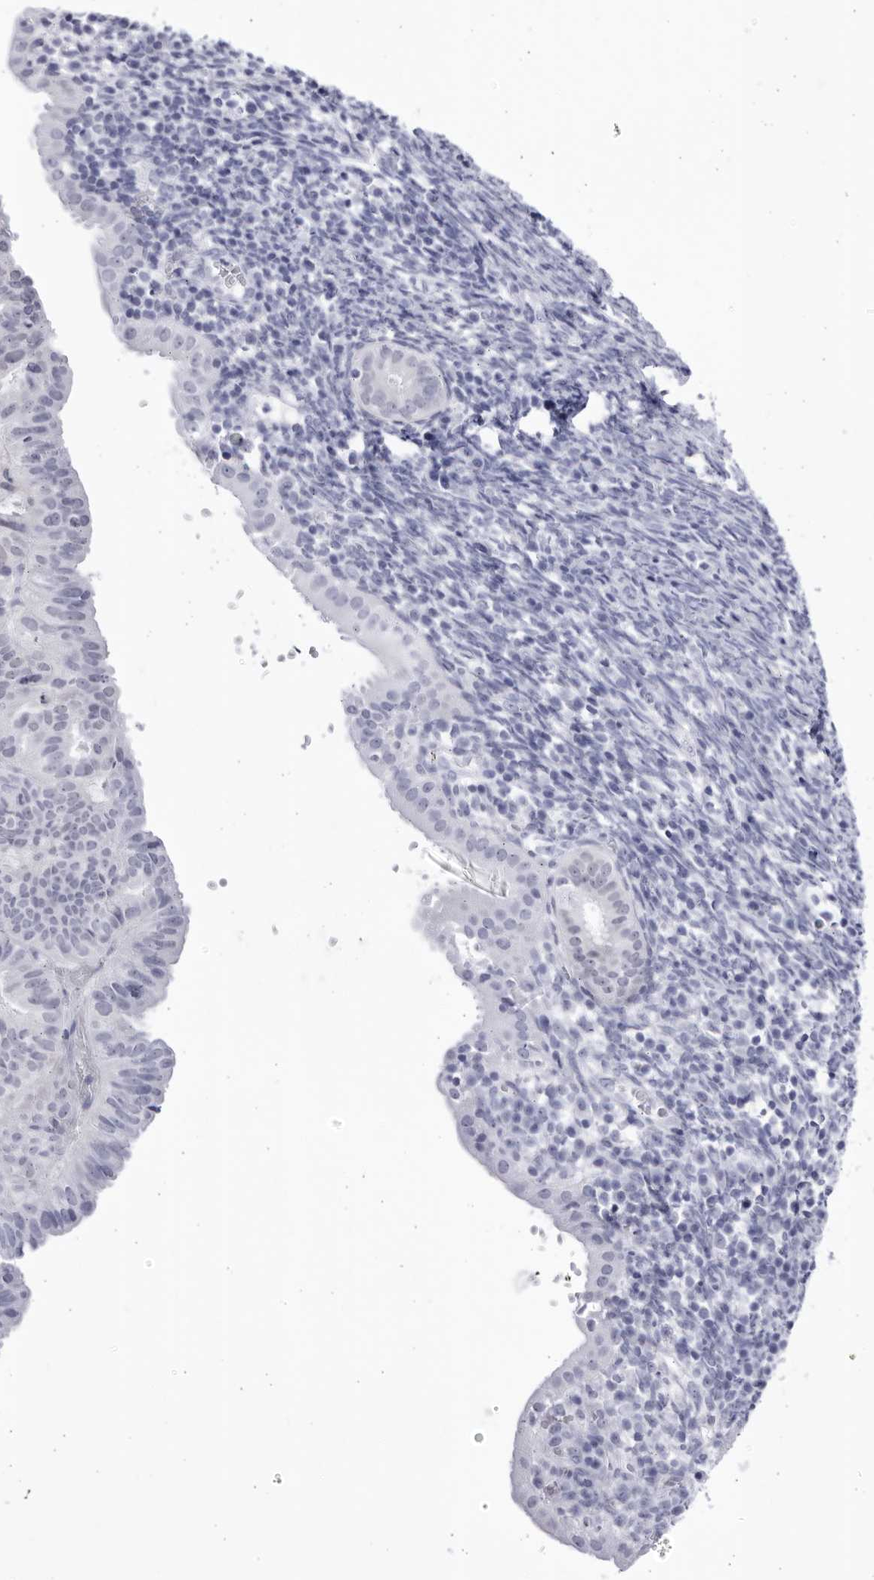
{"staining": {"intensity": "negative", "quantity": "none", "location": "none"}, "tissue": "endometrial cancer", "cell_type": "Tumor cells", "image_type": "cancer", "snomed": [{"axis": "morphology", "description": "Adenocarcinoma, NOS"}, {"axis": "topography", "description": "Uterus"}], "caption": "Immunohistochemical staining of human endometrial cancer (adenocarcinoma) reveals no significant expression in tumor cells.", "gene": "CCDC181", "patient": {"sex": "female", "age": 77}}